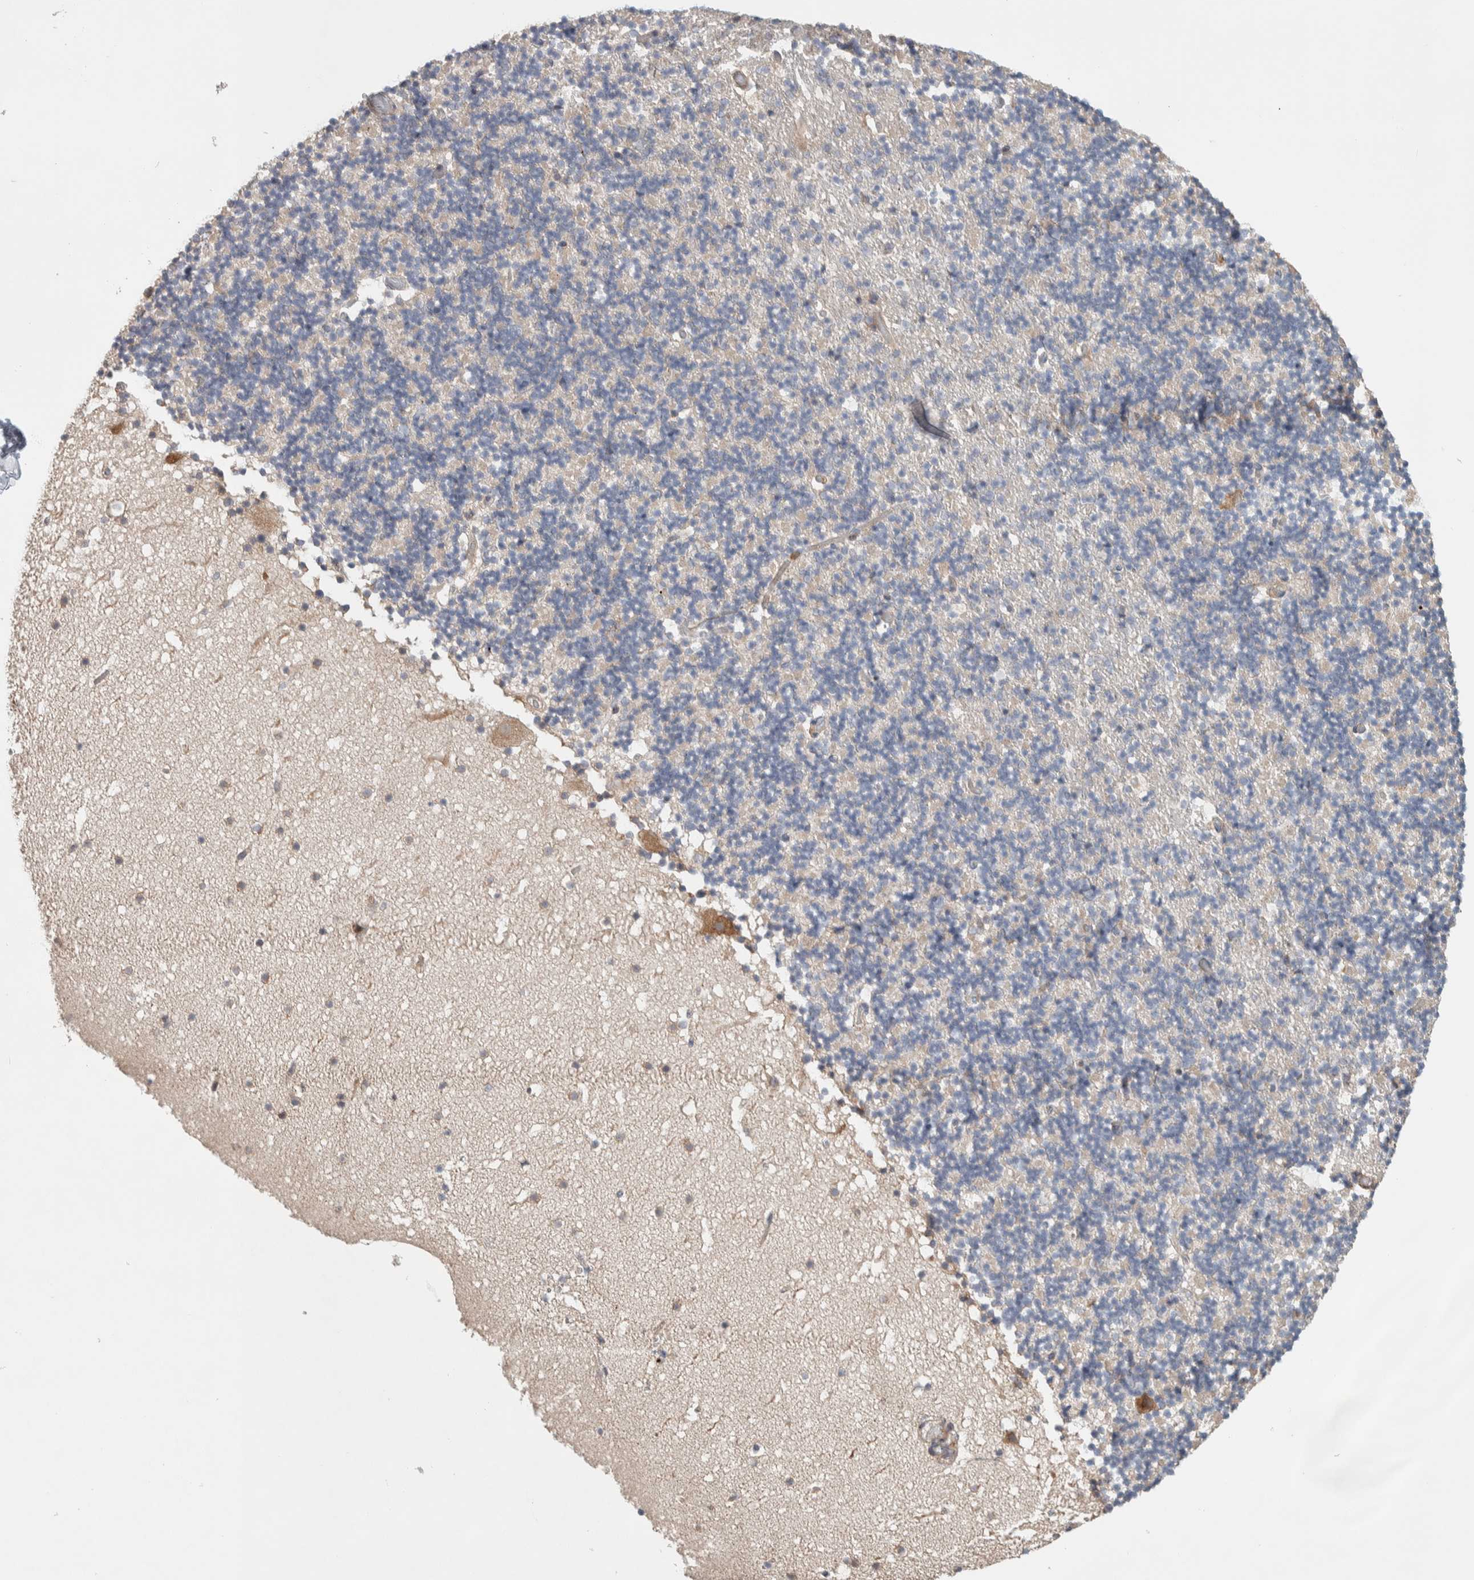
{"staining": {"intensity": "negative", "quantity": "none", "location": "none"}, "tissue": "cerebellum", "cell_type": "Cells in granular layer", "image_type": "normal", "snomed": [{"axis": "morphology", "description": "Normal tissue, NOS"}, {"axis": "topography", "description": "Cerebellum"}], "caption": "Immunohistochemistry micrograph of normal cerebellum: human cerebellum stained with DAB exhibits no significant protein staining in cells in granular layer.", "gene": "ADCY8", "patient": {"sex": "male", "age": 57}}